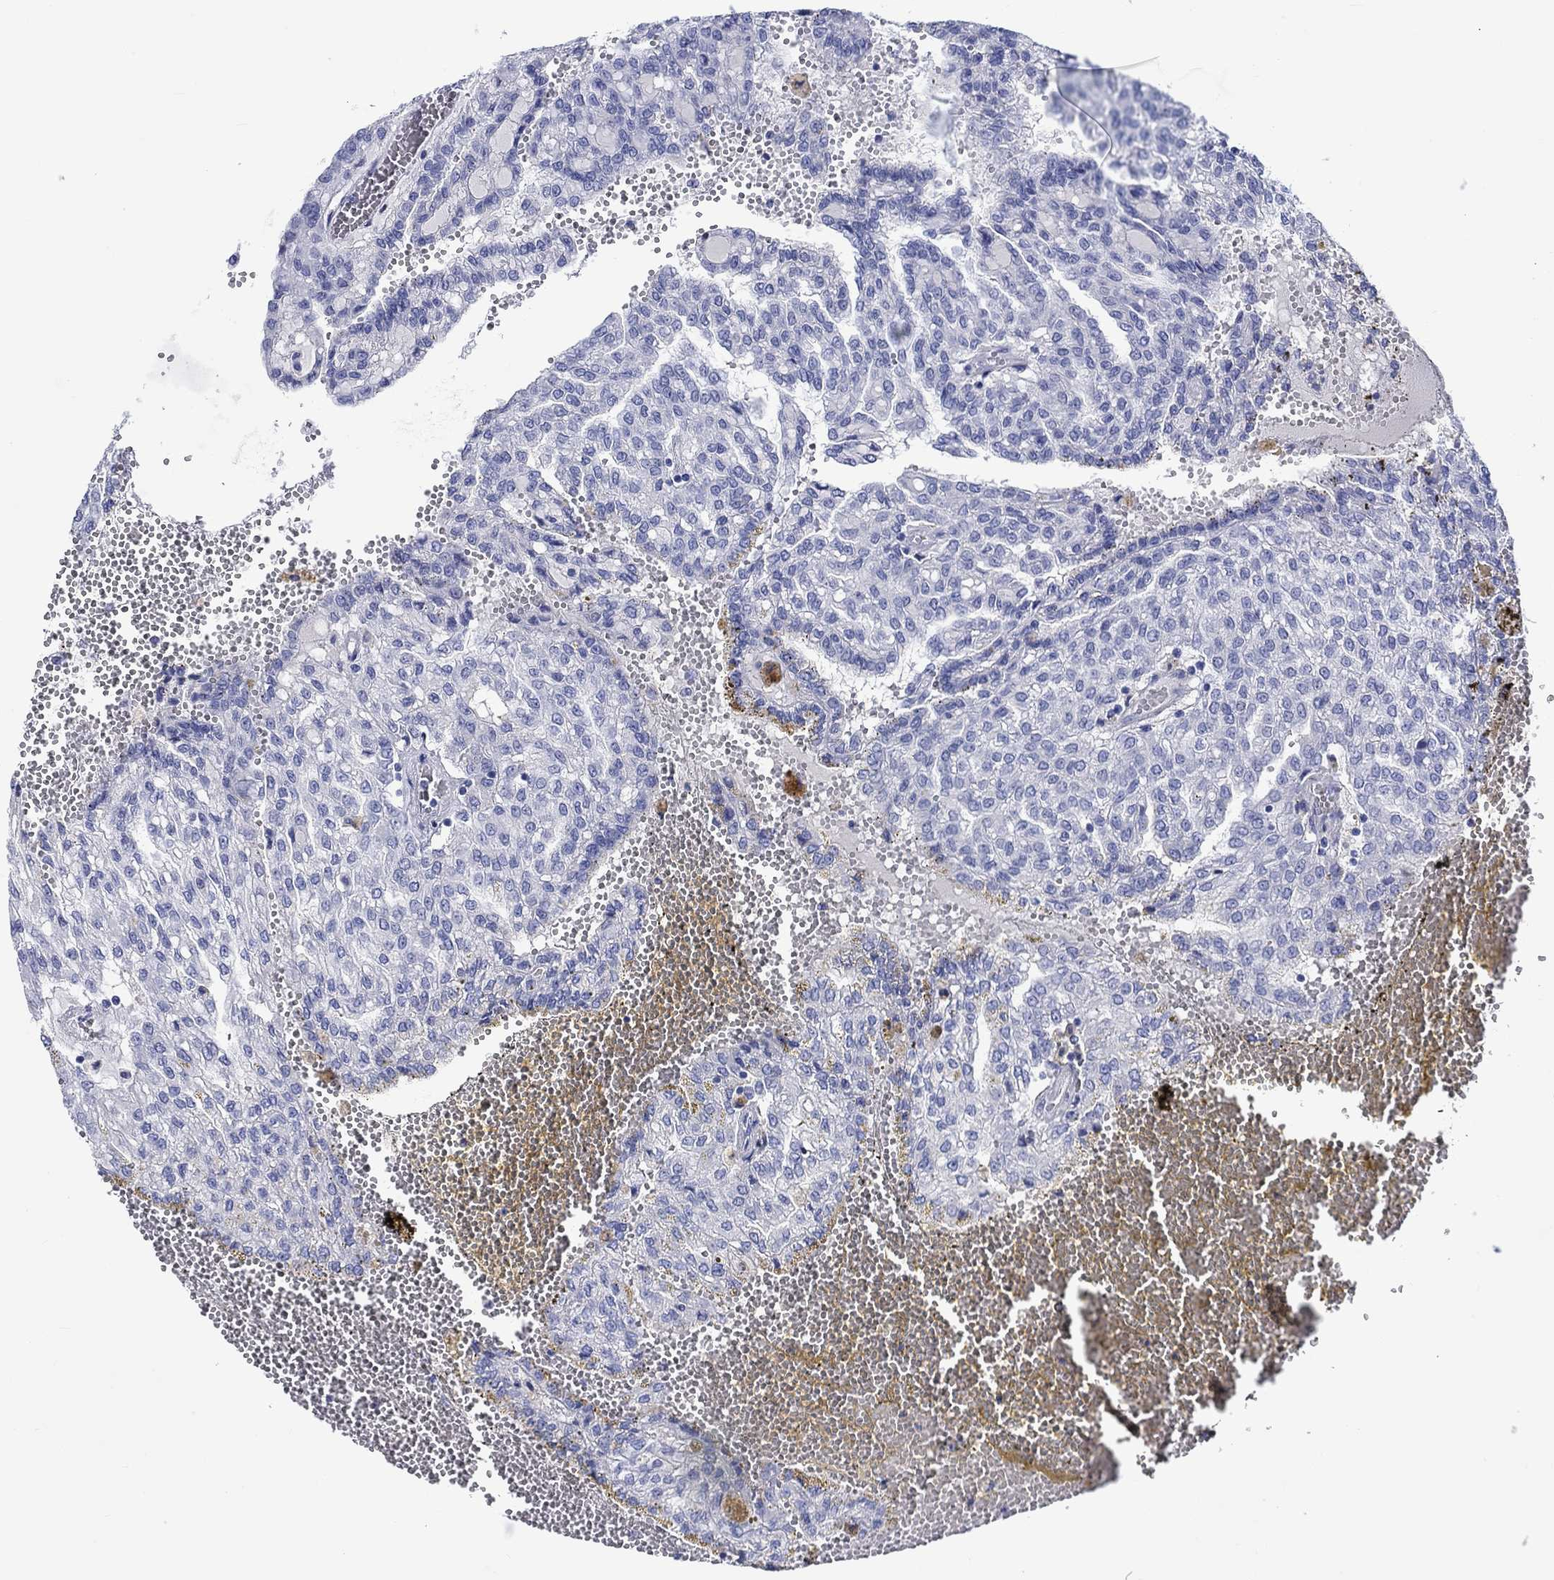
{"staining": {"intensity": "negative", "quantity": "none", "location": "none"}, "tissue": "renal cancer", "cell_type": "Tumor cells", "image_type": "cancer", "snomed": [{"axis": "morphology", "description": "Adenocarcinoma, NOS"}, {"axis": "topography", "description": "Kidney"}], "caption": "This is an immunohistochemistry (IHC) histopathology image of human renal cancer. There is no expression in tumor cells.", "gene": "CACNG3", "patient": {"sex": "male", "age": 63}}